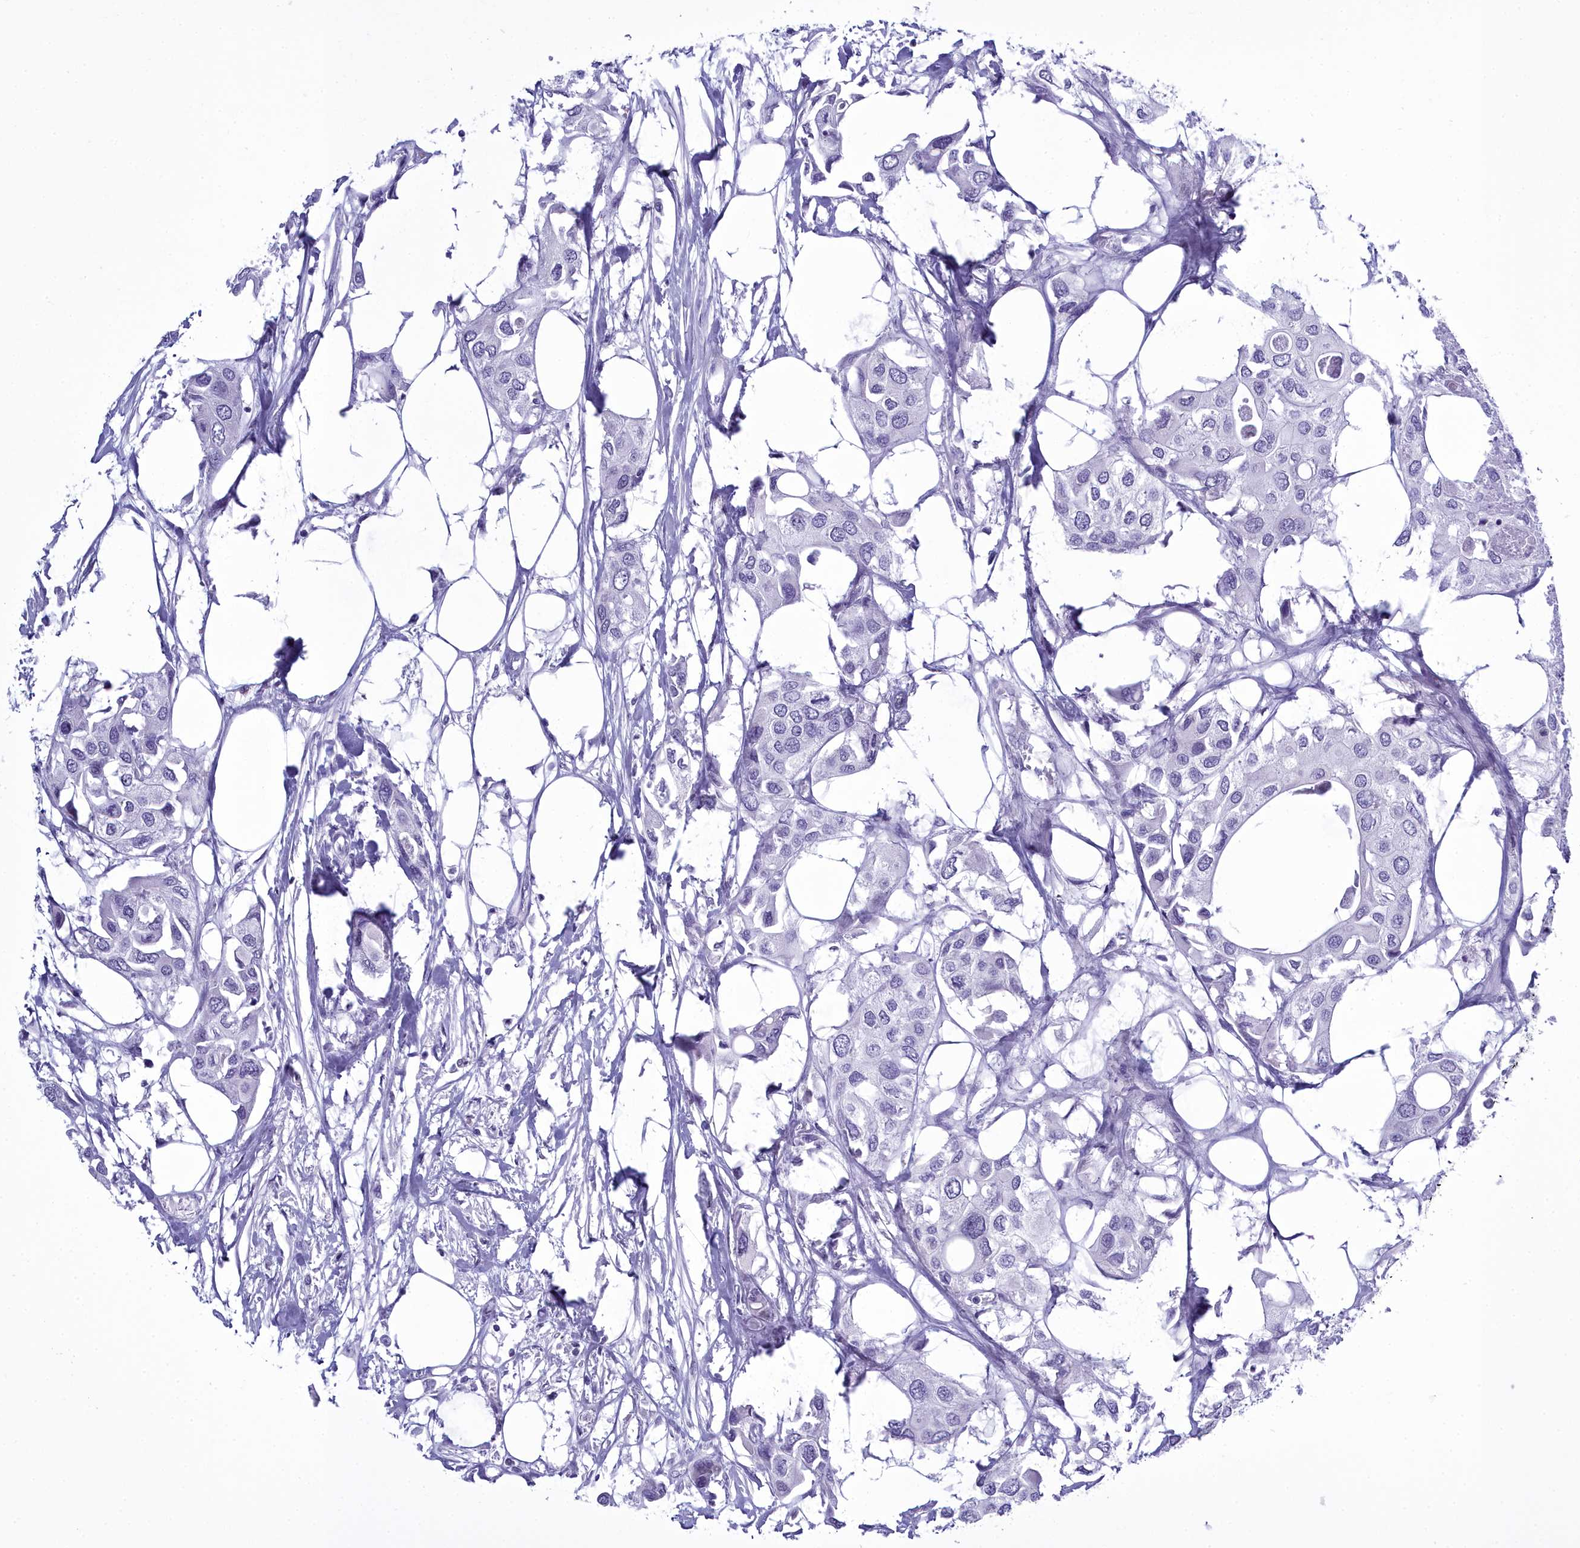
{"staining": {"intensity": "negative", "quantity": "none", "location": "none"}, "tissue": "urothelial cancer", "cell_type": "Tumor cells", "image_type": "cancer", "snomed": [{"axis": "morphology", "description": "Urothelial carcinoma, High grade"}, {"axis": "topography", "description": "Urinary bladder"}], "caption": "Tumor cells are negative for protein expression in human urothelial cancer.", "gene": "MAP6", "patient": {"sex": "male", "age": 64}}